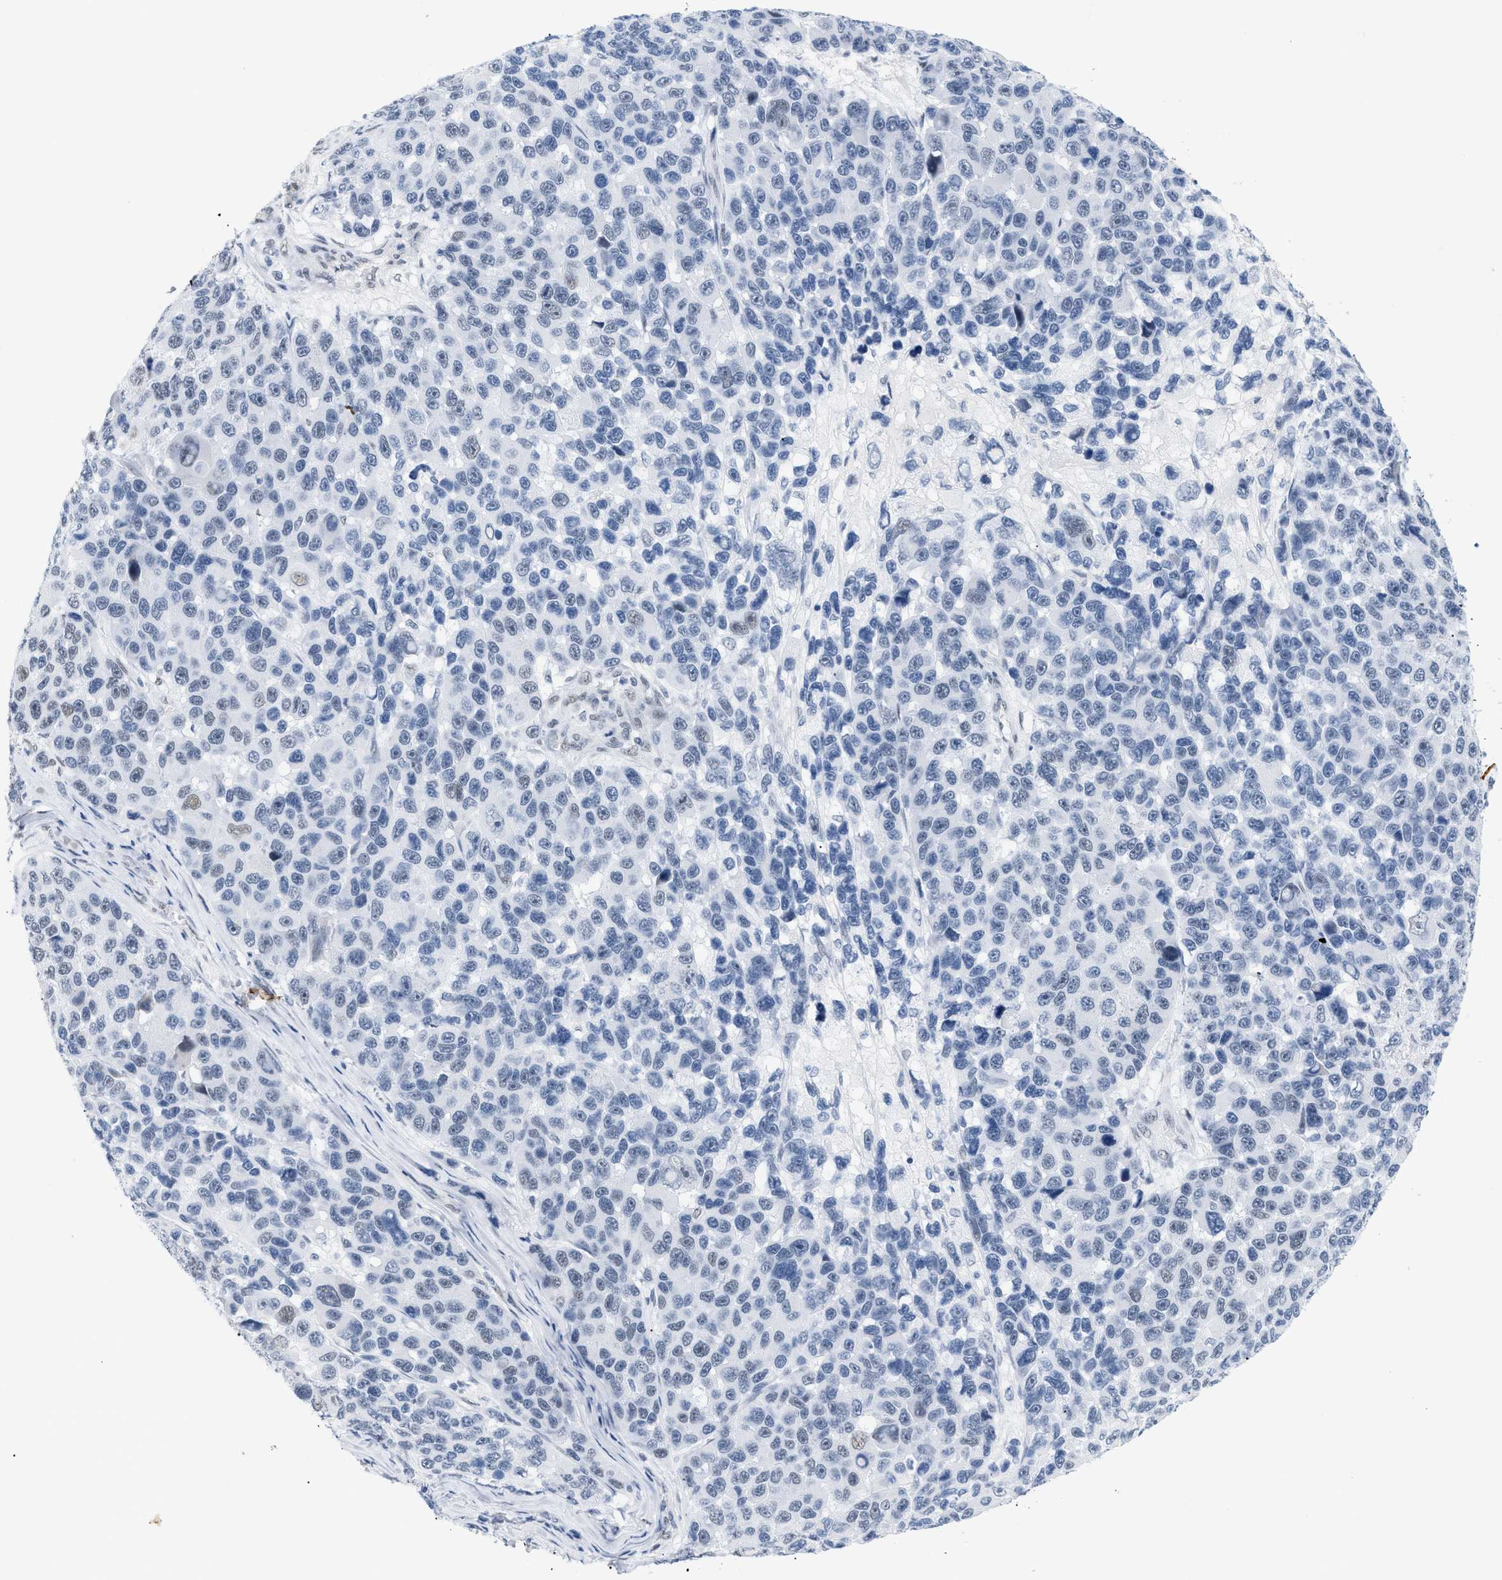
{"staining": {"intensity": "negative", "quantity": "none", "location": "none"}, "tissue": "melanoma", "cell_type": "Tumor cells", "image_type": "cancer", "snomed": [{"axis": "morphology", "description": "Malignant melanoma, NOS"}, {"axis": "topography", "description": "Skin"}], "caption": "Tumor cells show no significant staining in malignant melanoma.", "gene": "ELN", "patient": {"sex": "male", "age": 53}}